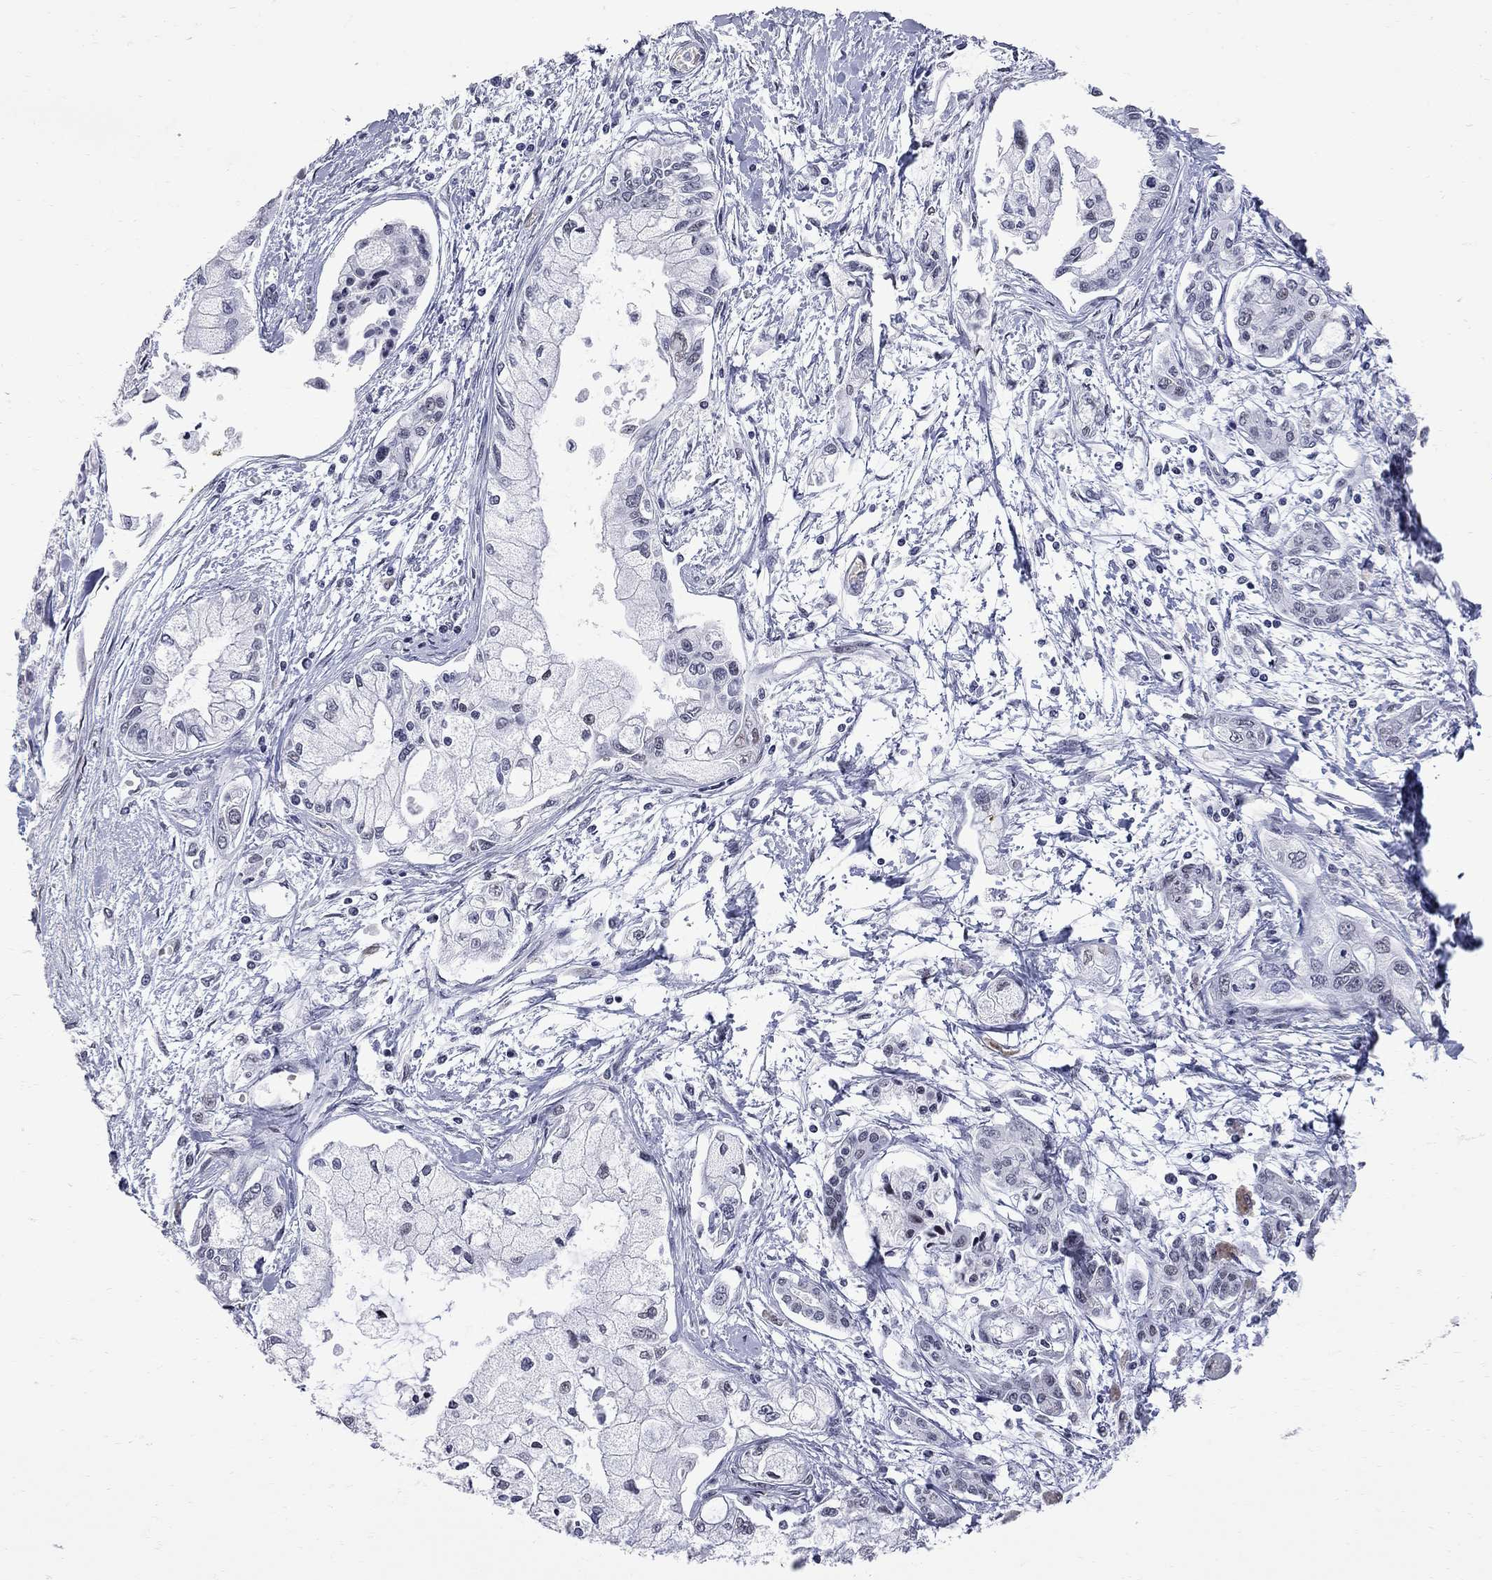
{"staining": {"intensity": "negative", "quantity": "none", "location": "none"}, "tissue": "pancreatic cancer", "cell_type": "Tumor cells", "image_type": "cancer", "snomed": [{"axis": "morphology", "description": "Adenocarcinoma, NOS"}, {"axis": "topography", "description": "Pancreas"}], "caption": "High magnification brightfield microscopy of adenocarcinoma (pancreatic) stained with DAB (3,3'-diaminobenzidine) (brown) and counterstained with hematoxylin (blue): tumor cells show no significant expression.", "gene": "ZBTB47", "patient": {"sex": "male", "age": 54}}